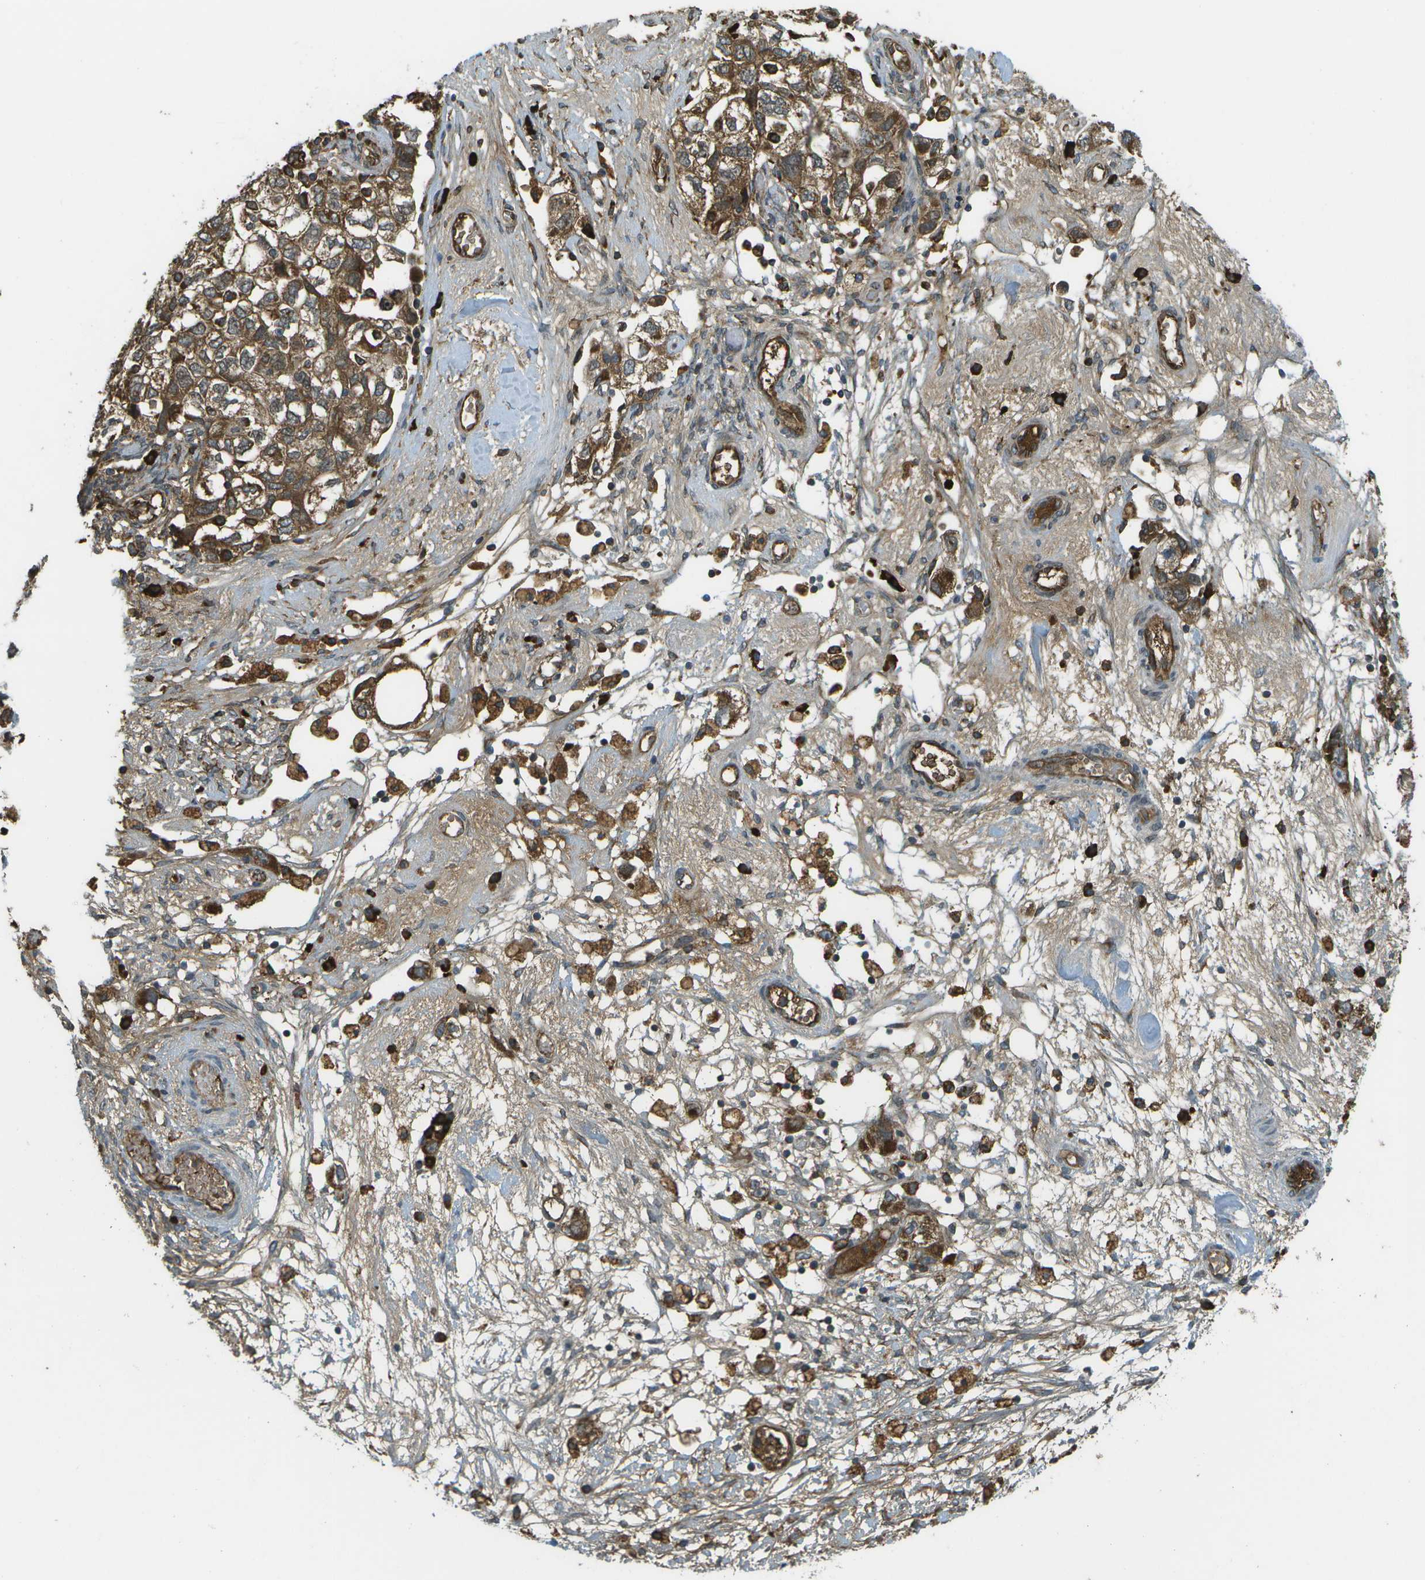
{"staining": {"intensity": "strong", "quantity": ">75%", "location": "cytoplasmic/membranous"}, "tissue": "ovarian cancer", "cell_type": "Tumor cells", "image_type": "cancer", "snomed": [{"axis": "morphology", "description": "Carcinoma, NOS"}, {"axis": "morphology", "description": "Cystadenocarcinoma, serous, NOS"}, {"axis": "topography", "description": "Ovary"}], "caption": "An image showing strong cytoplasmic/membranous expression in approximately >75% of tumor cells in ovarian cancer, as visualized by brown immunohistochemical staining.", "gene": "USP30", "patient": {"sex": "female", "age": 69}}